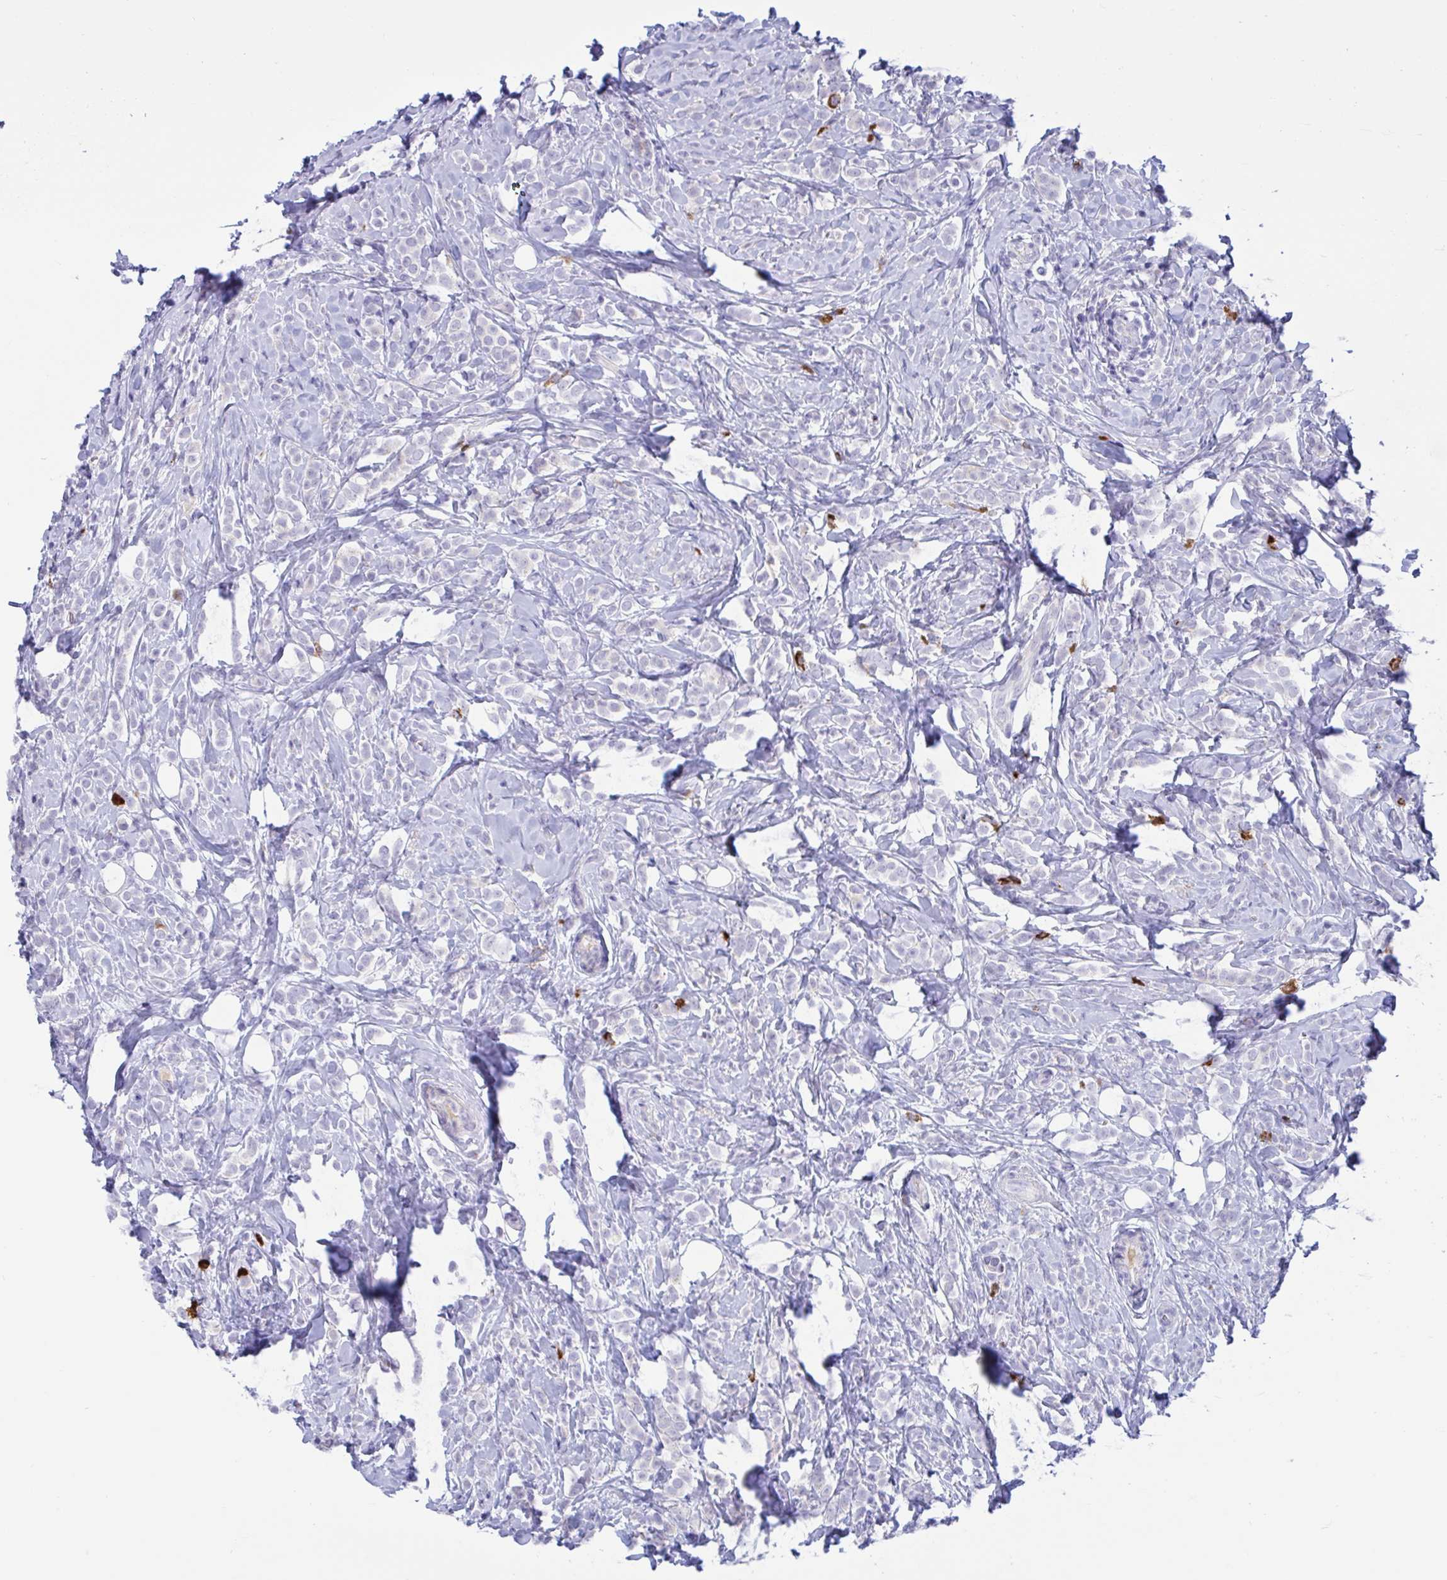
{"staining": {"intensity": "negative", "quantity": "none", "location": "none"}, "tissue": "breast cancer", "cell_type": "Tumor cells", "image_type": "cancer", "snomed": [{"axis": "morphology", "description": "Lobular carcinoma"}, {"axis": "topography", "description": "Breast"}], "caption": "Immunohistochemistry (IHC) micrograph of neoplastic tissue: human breast cancer (lobular carcinoma) stained with DAB (3,3'-diaminobenzidine) shows no significant protein staining in tumor cells.", "gene": "FAM219B", "patient": {"sex": "female", "age": 49}}